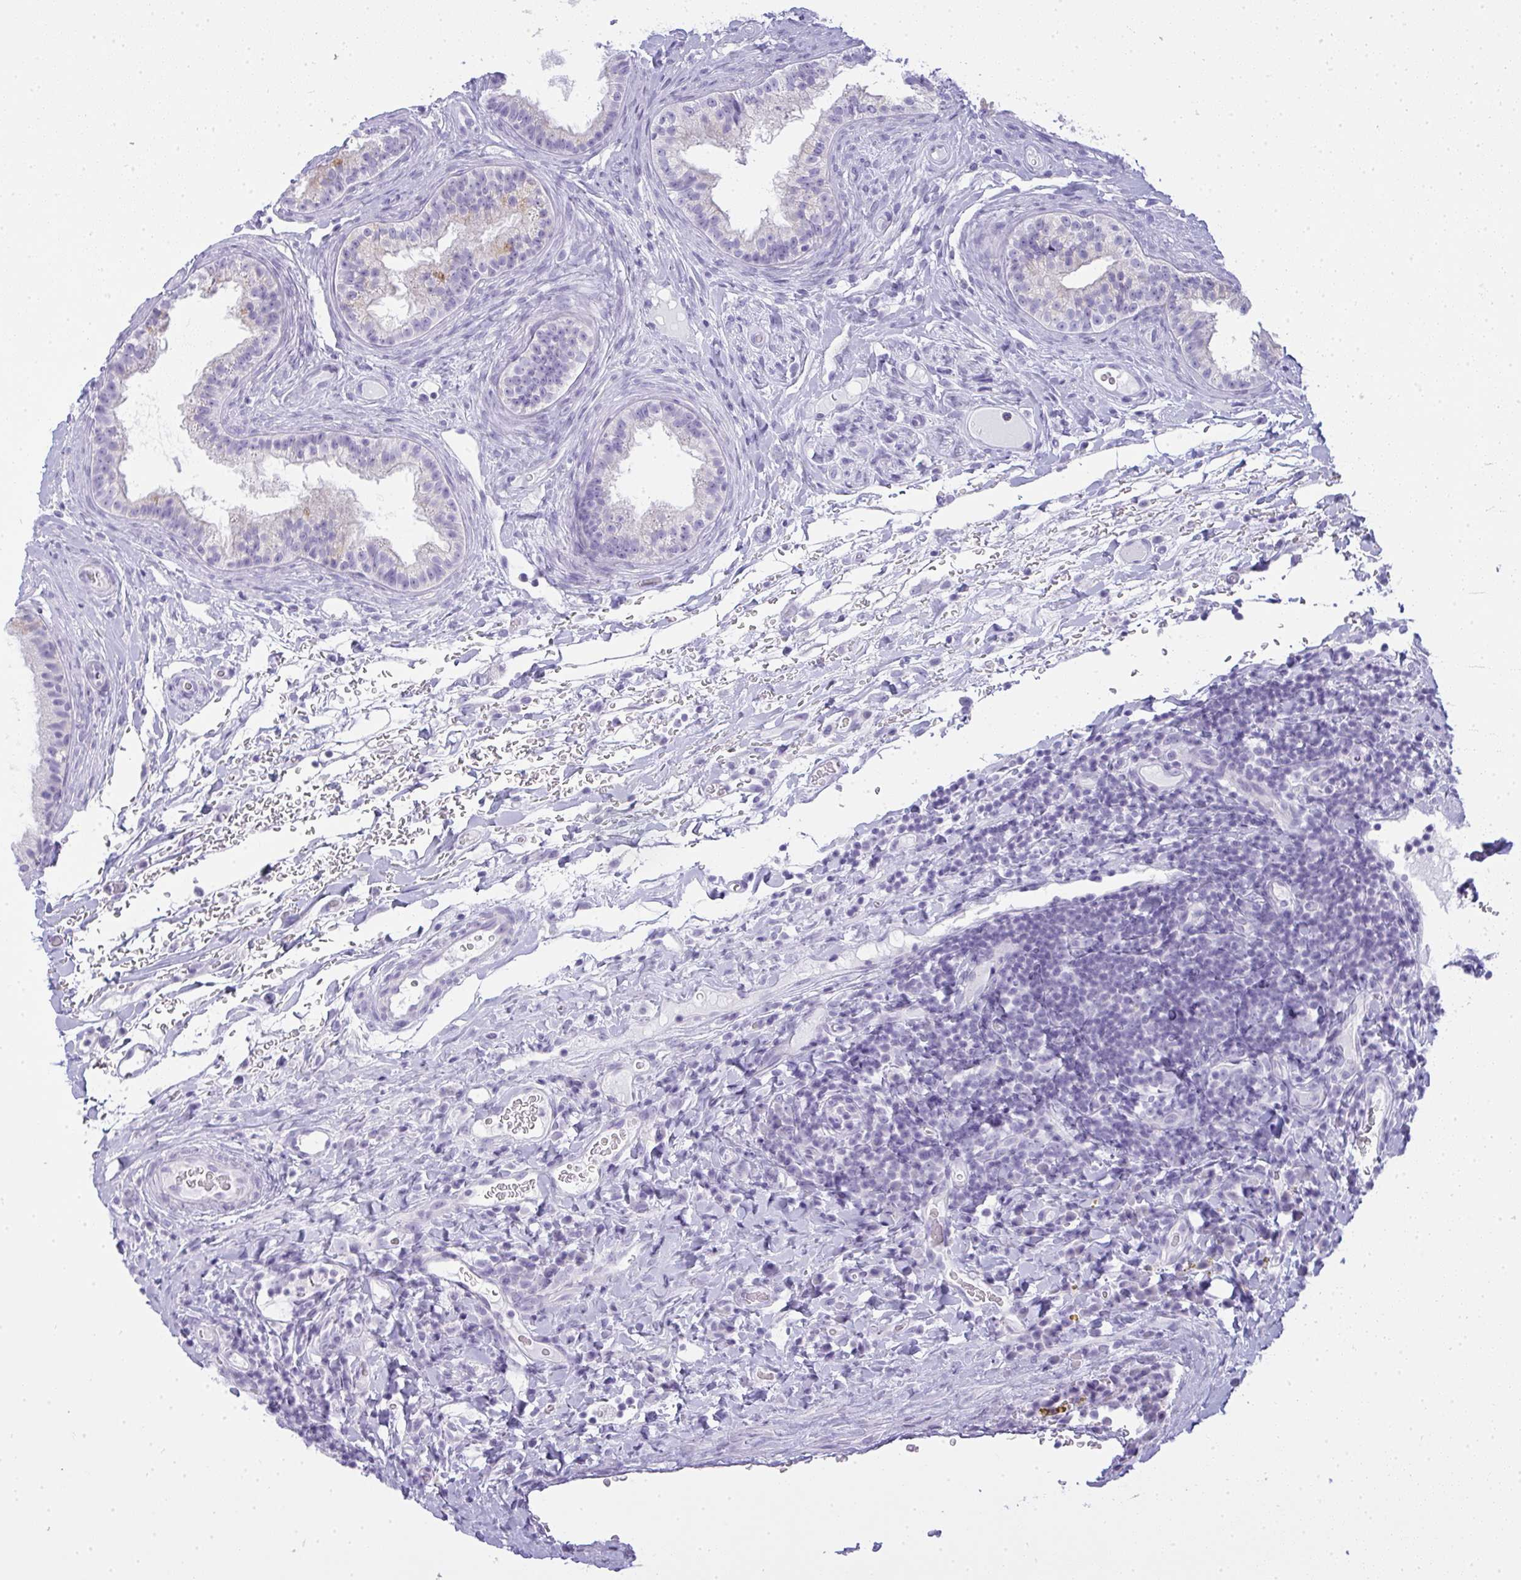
{"staining": {"intensity": "negative", "quantity": "none", "location": "none"}, "tissue": "epididymis", "cell_type": "Glandular cells", "image_type": "normal", "snomed": [{"axis": "morphology", "description": "Normal tissue, NOS"}, {"axis": "topography", "description": "Epididymis"}], "caption": "IHC of benign epididymis demonstrates no positivity in glandular cells. (DAB immunohistochemistry with hematoxylin counter stain).", "gene": "GSDMB", "patient": {"sex": "male", "age": 23}}